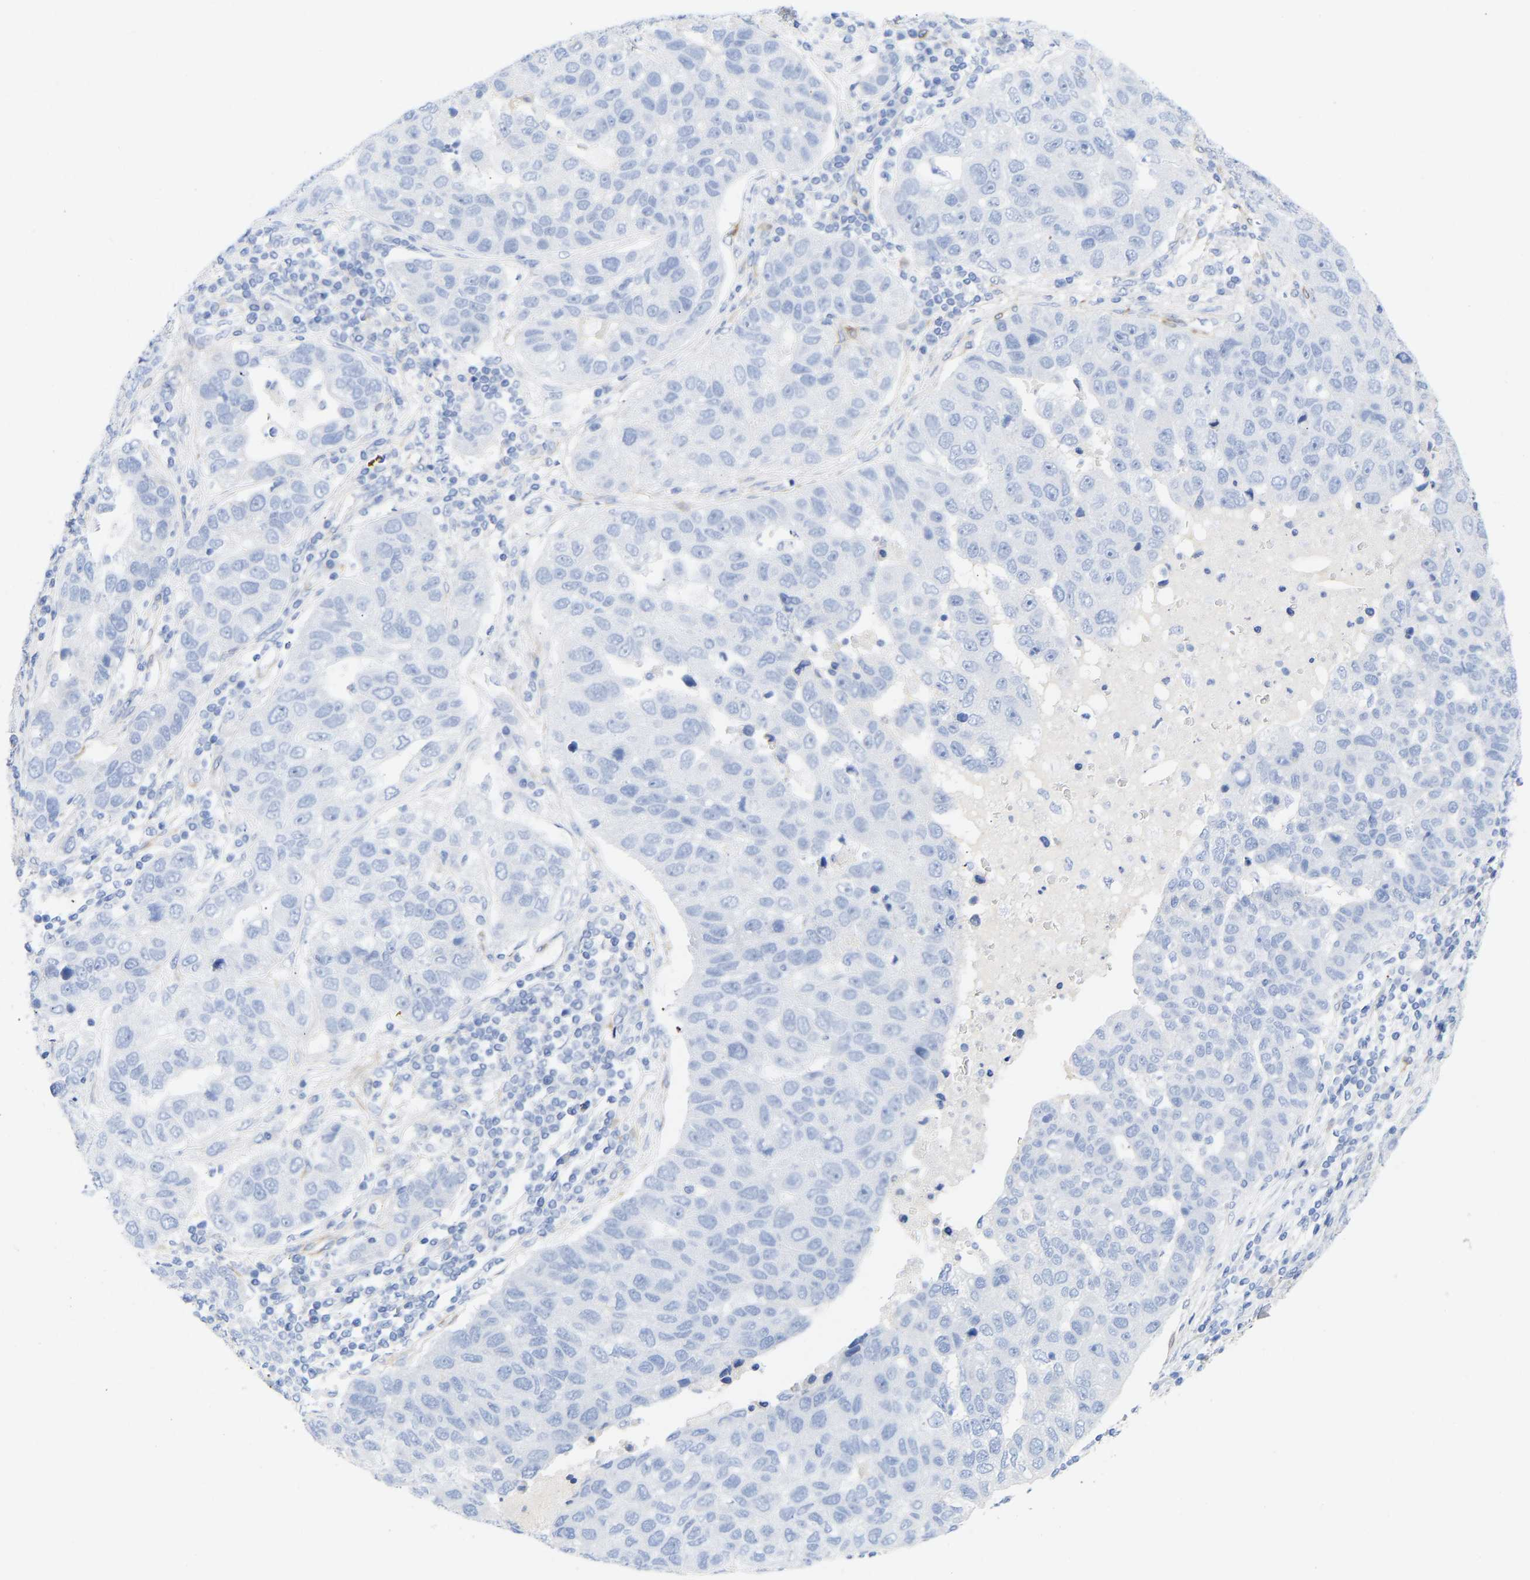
{"staining": {"intensity": "negative", "quantity": "none", "location": "none"}, "tissue": "pancreatic cancer", "cell_type": "Tumor cells", "image_type": "cancer", "snomed": [{"axis": "morphology", "description": "Adenocarcinoma, NOS"}, {"axis": "topography", "description": "Pancreas"}], "caption": "This is an IHC photomicrograph of human pancreatic cancer (adenocarcinoma). There is no expression in tumor cells.", "gene": "AMPH", "patient": {"sex": "female", "age": 61}}